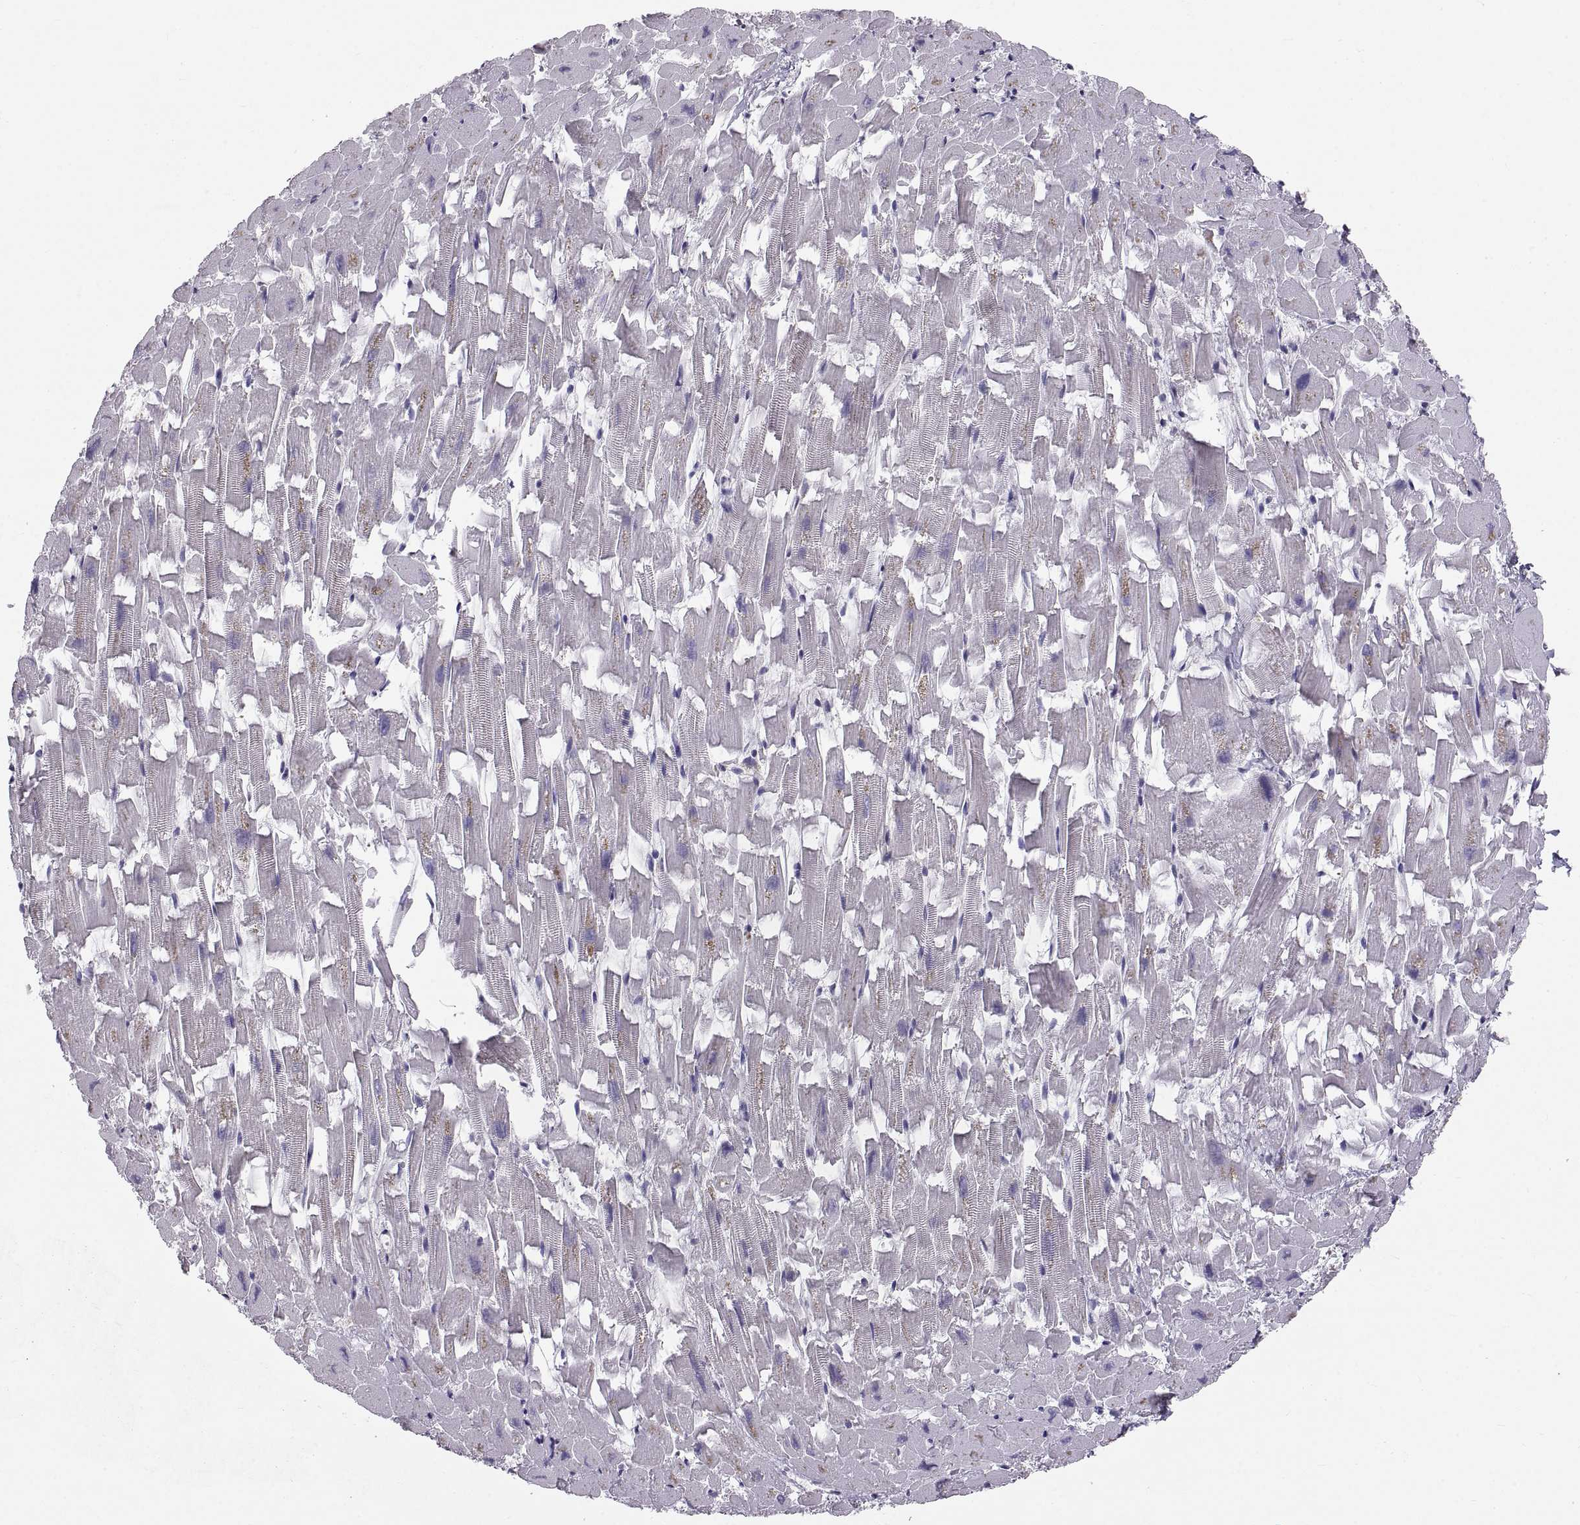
{"staining": {"intensity": "negative", "quantity": "none", "location": "none"}, "tissue": "heart muscle", "cell_type": "Cardiomyocytes", "image_type": "normal", "snomed": [{"axis": "morphology", "description": "Normal tissue, NOS"}, {"axis": "topography", "description": "Heart"}], "caption": "IHC histopathology image of benign heart muscle stained for a protein (brown), which exhibits no expression in cardiomyocytes.", "gene": "PLEKHB2", "patient": {"sex": "female", "age": 64}}